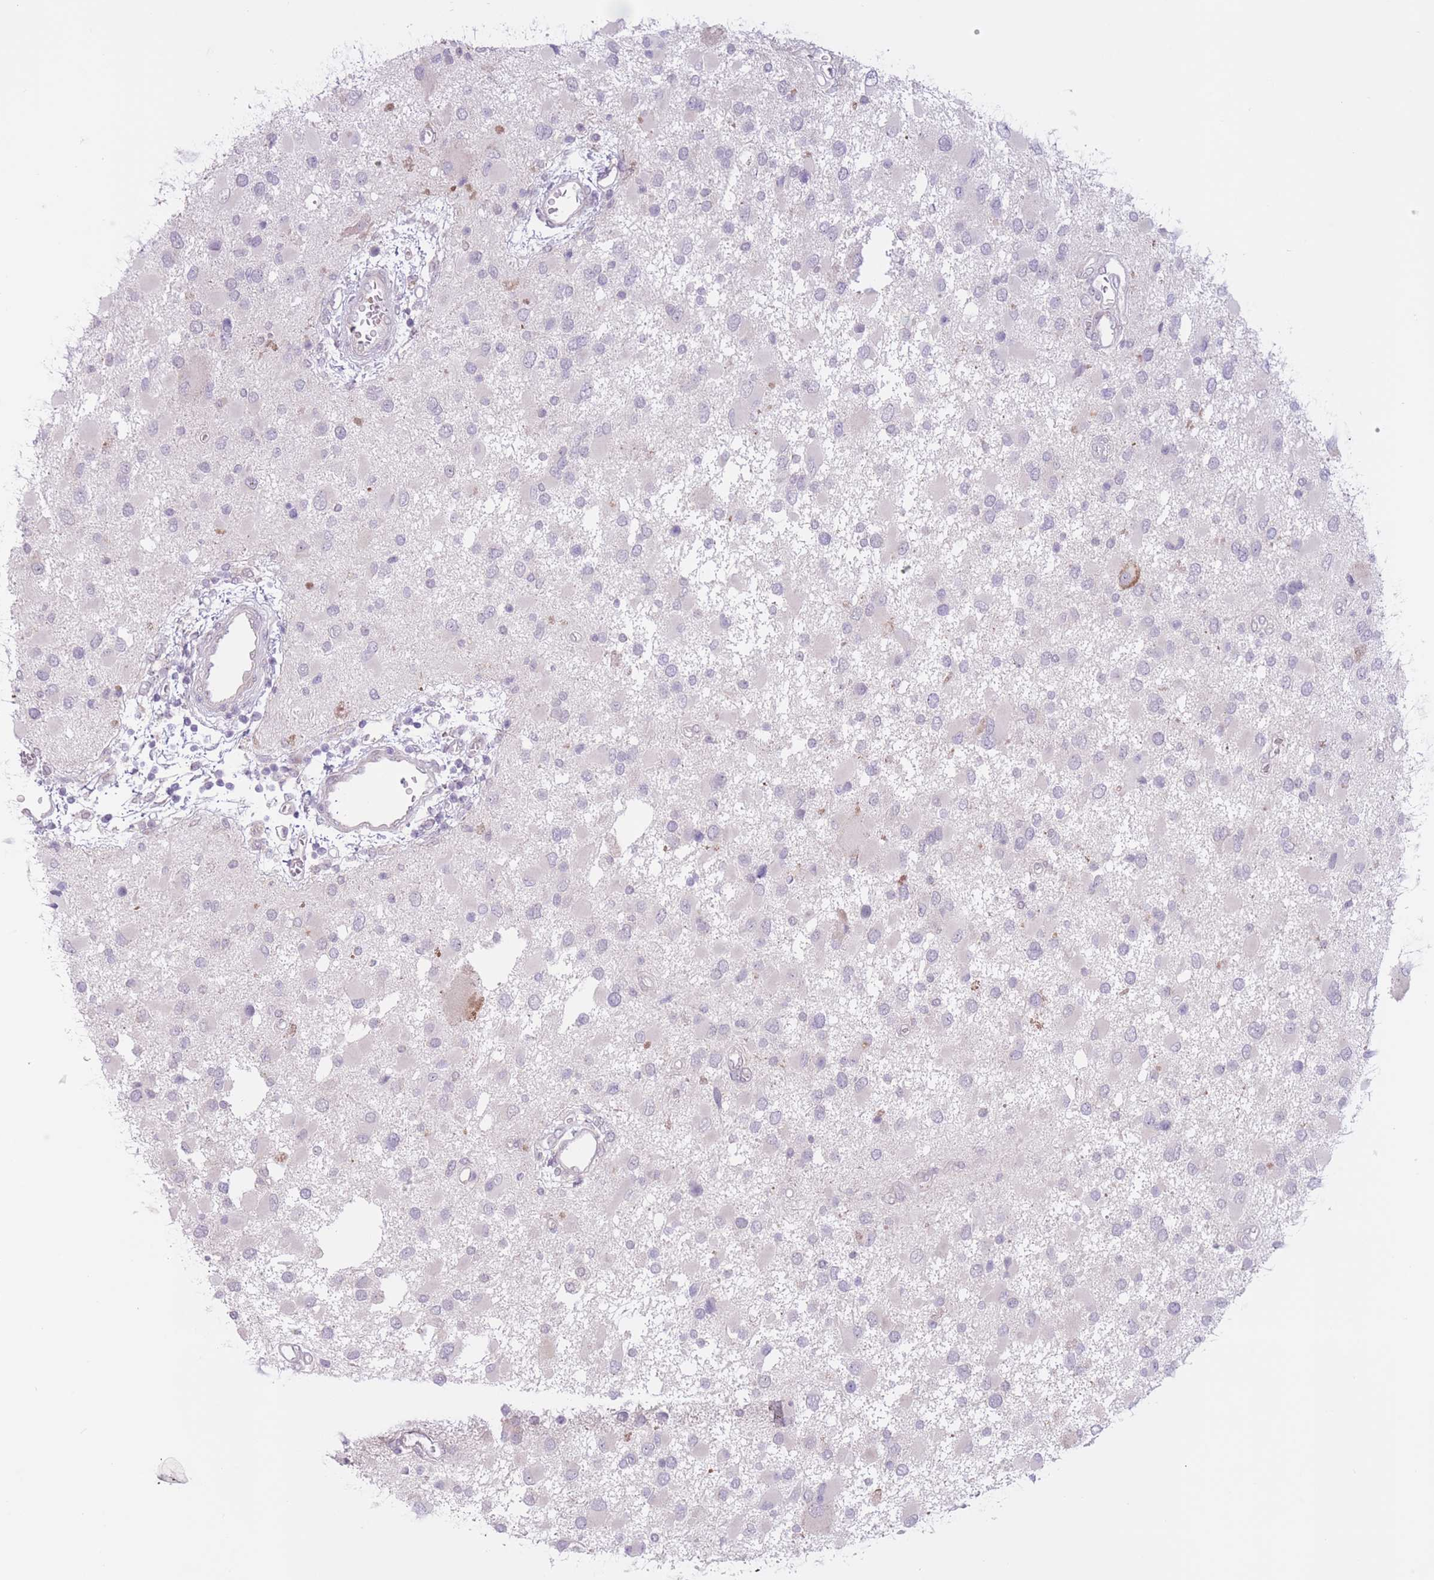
{"staining": {"intensity": "negative", "quantity": "none", "location": "none"}, "tissue": "glioma", "cell_type": "Tumor cells", "image_type": "cancer", "snomed": [{"axis": "morphology", "description": "Glioma, malignant, High grade"}, {"axis": "topography", "description": "Brain"}], "caption": "Human glioma stained for a protein using IHC shows no staining in tumor cells.", "gene": "ARPIN", "patient": {"sex": "male", "age": 53}}